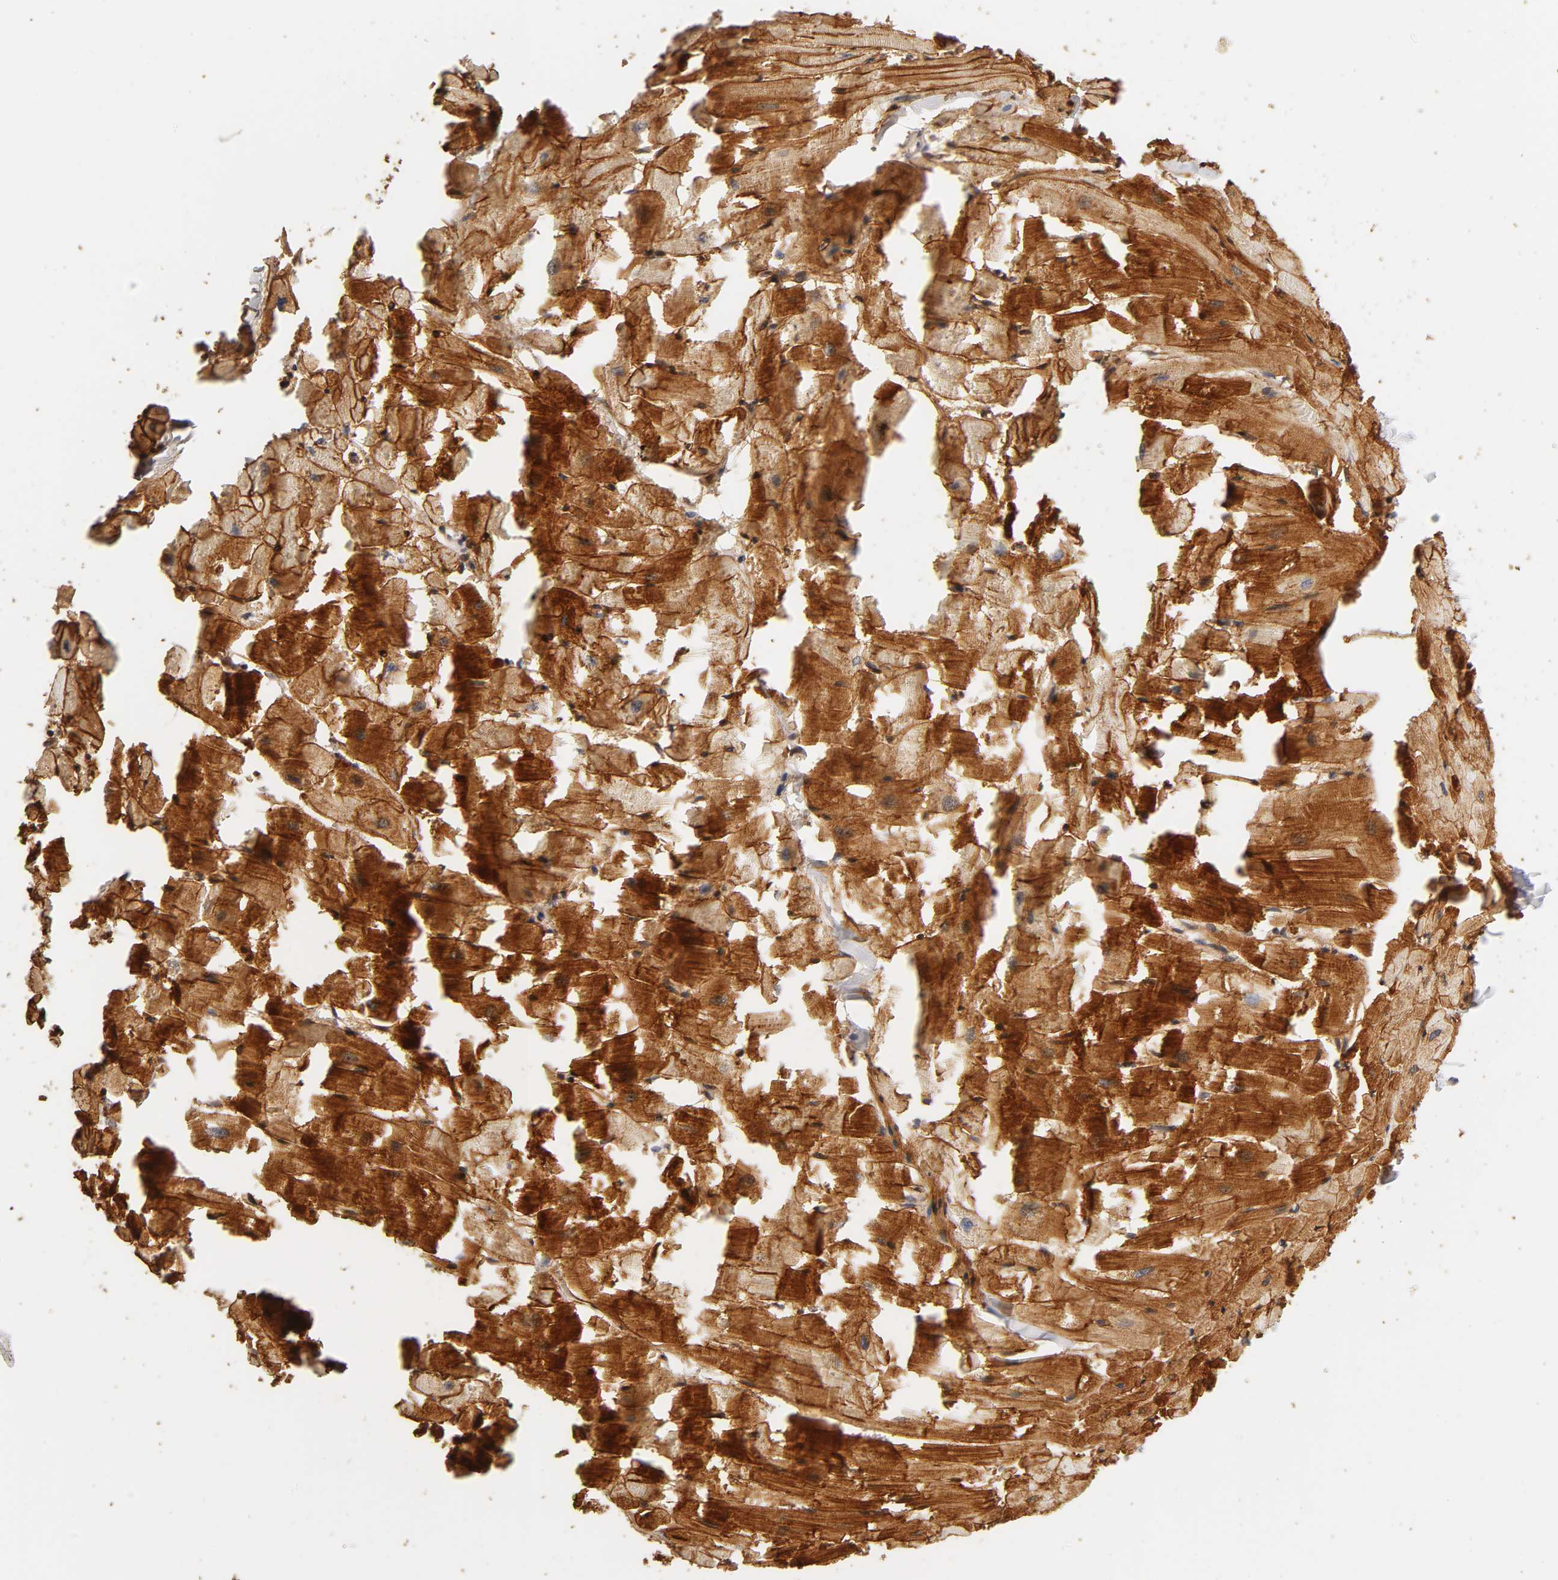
{"staining": {"intensity": "strong", "quantity": ">75%", "location": "cytoplasmic/membranous"}, "tissue": "heart muscle", "cell_type": "Cardiomyocytes", "image_type": "normal", "snomed": [{"axis": "morphology", "description": "Normal tissue, NOS"}, {"axis": "topography", "description": "Heart"}], "caption": "Strong cytoplasmic/membranous protein staining is present in about >75% of cardiomyocytes in heart muscle. (Brightfield microscopy of DAB IHC at high magnification).", "gene": "LAMB1", "patient": {"sex": "female", "age": 19}}